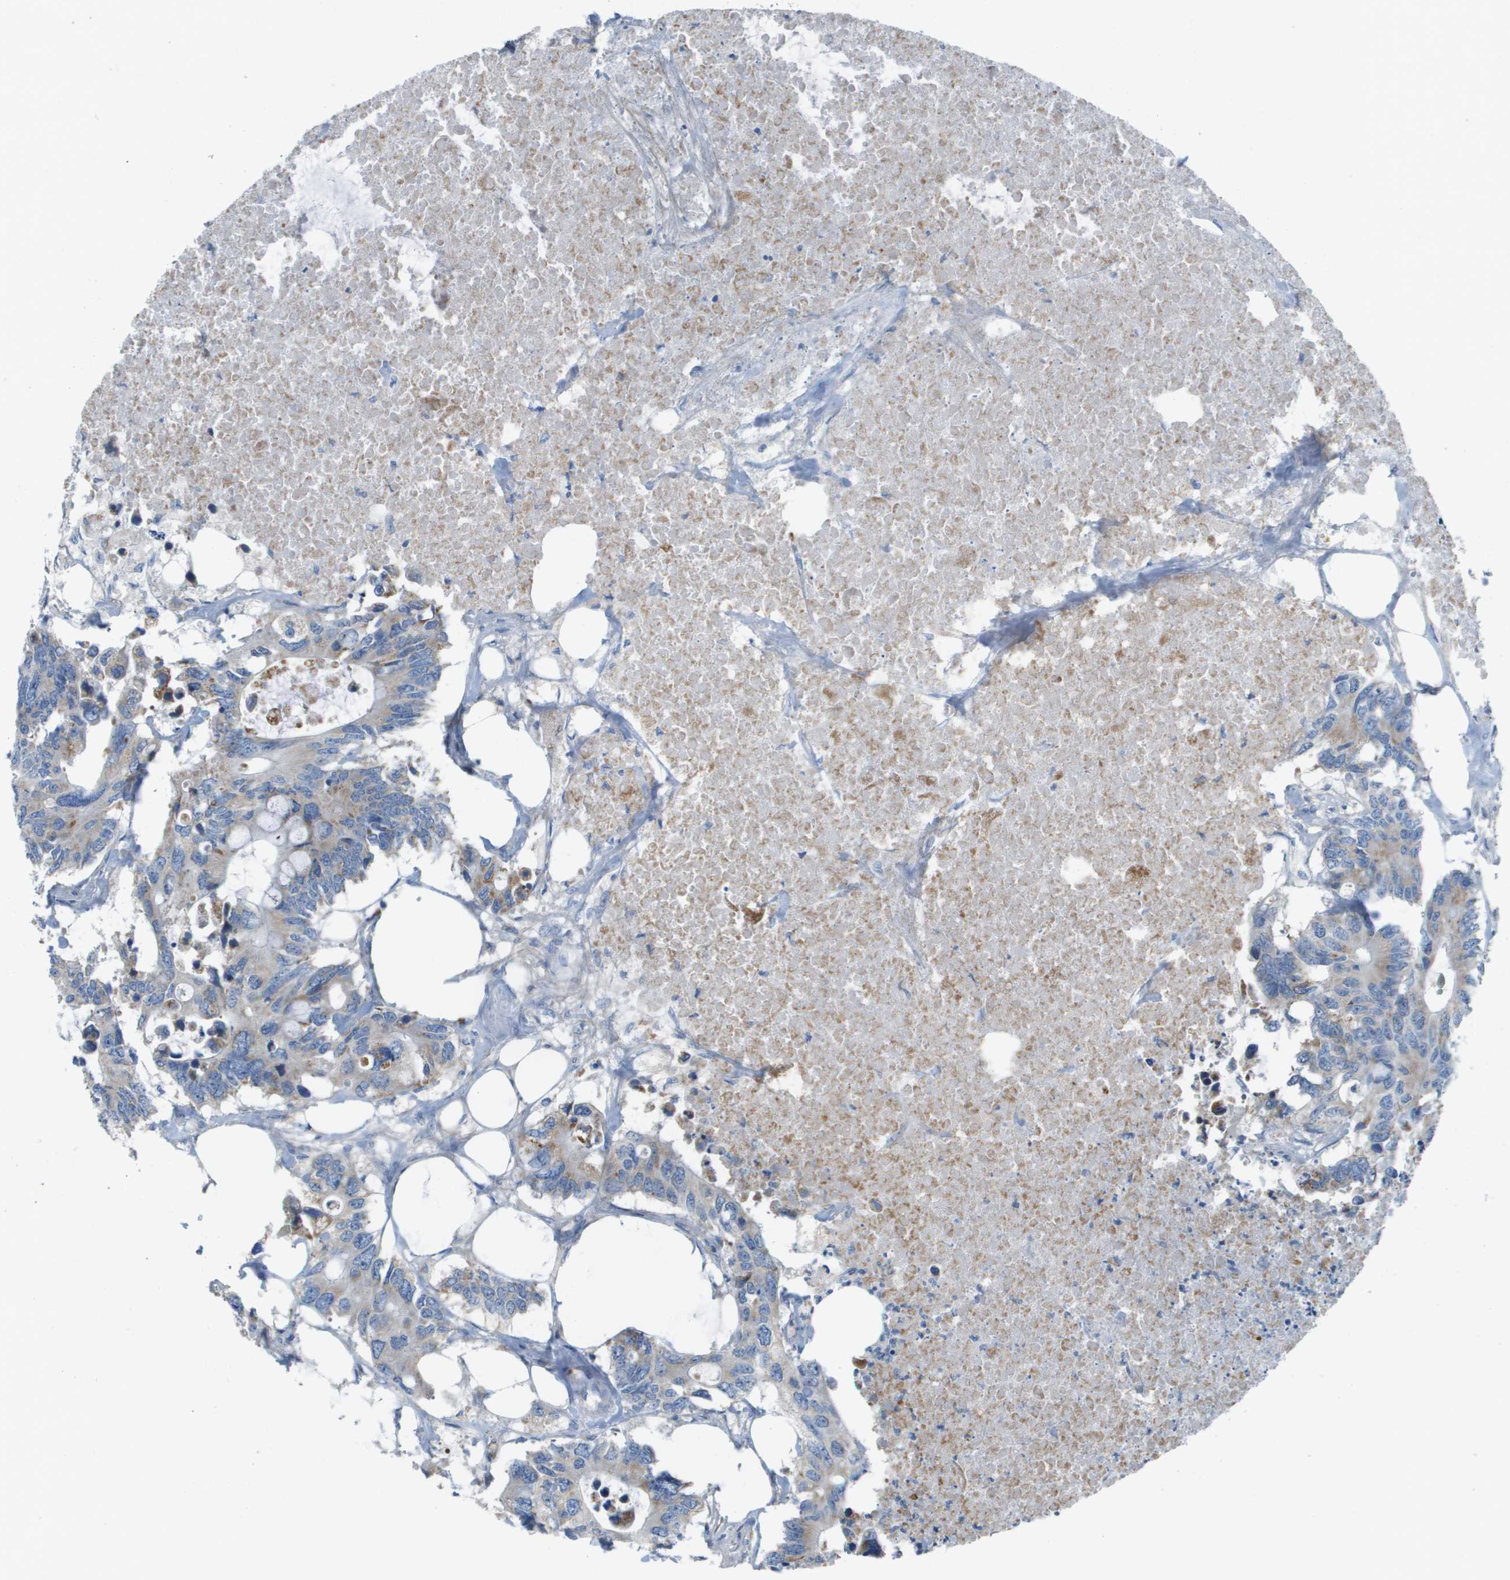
{"staining": {"intensity": "moderate", "quantity": "25%-75%", "location": "cytoplasmic/membranous"}, "tissue": "colorectal cancer", "cell_type": "Tumor cells", "image_type": "cancer", "snomed": [{"axis": "morphology", "description": "Adenocarcinoma, NOS"}, {"axis": "topography", "description": "Colon"}], "caption": "Tumor cells demonstrate medium levels of moderate cytoplasmic/membranous staining in approximately 25%-75% of cells in human colorectal cancer (adenocarcinoma).", "gene": "GALNT6", "patient": {"sex": "male", "age": 71}}